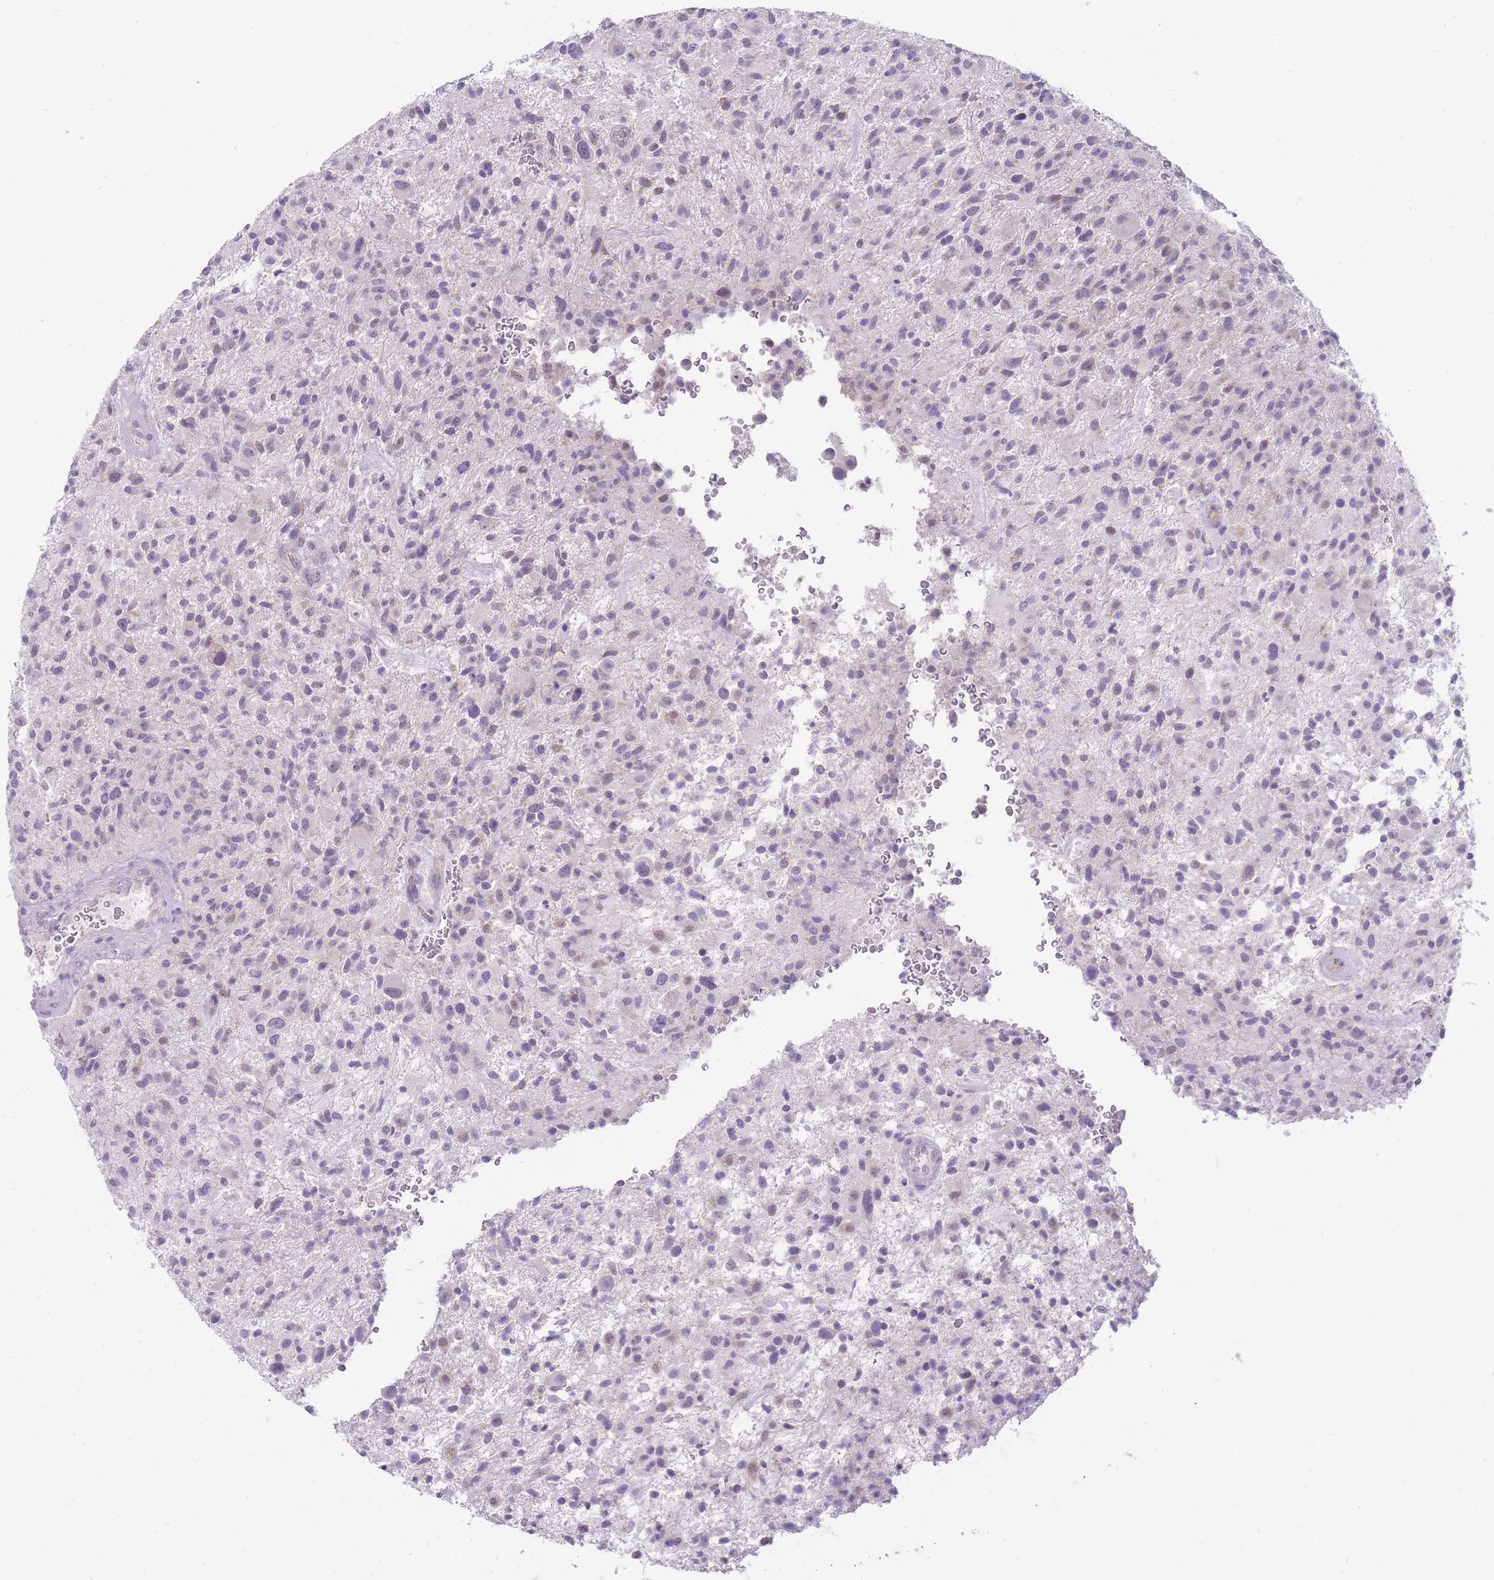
{"staining": {"intensity": "negative", "quantity": "none", "location": "none"}, "tissue": "glioma", "cell_type": "Tumor cells", "image_type": "cancer", "snomed": [{"axis": "morphology", "description": "Glioma, malignant, High grade"}, {"axis": "topography", "description": "Brain"}], "caption": "Immunohistochemistry (IHC) image of neoplastic tissue: malignant glioma (high-grade) stained with DAB displays no significant protein staining in tumor cells.", "gene": "ERICH4", "patient": {"sex": "male", "age": 47}}